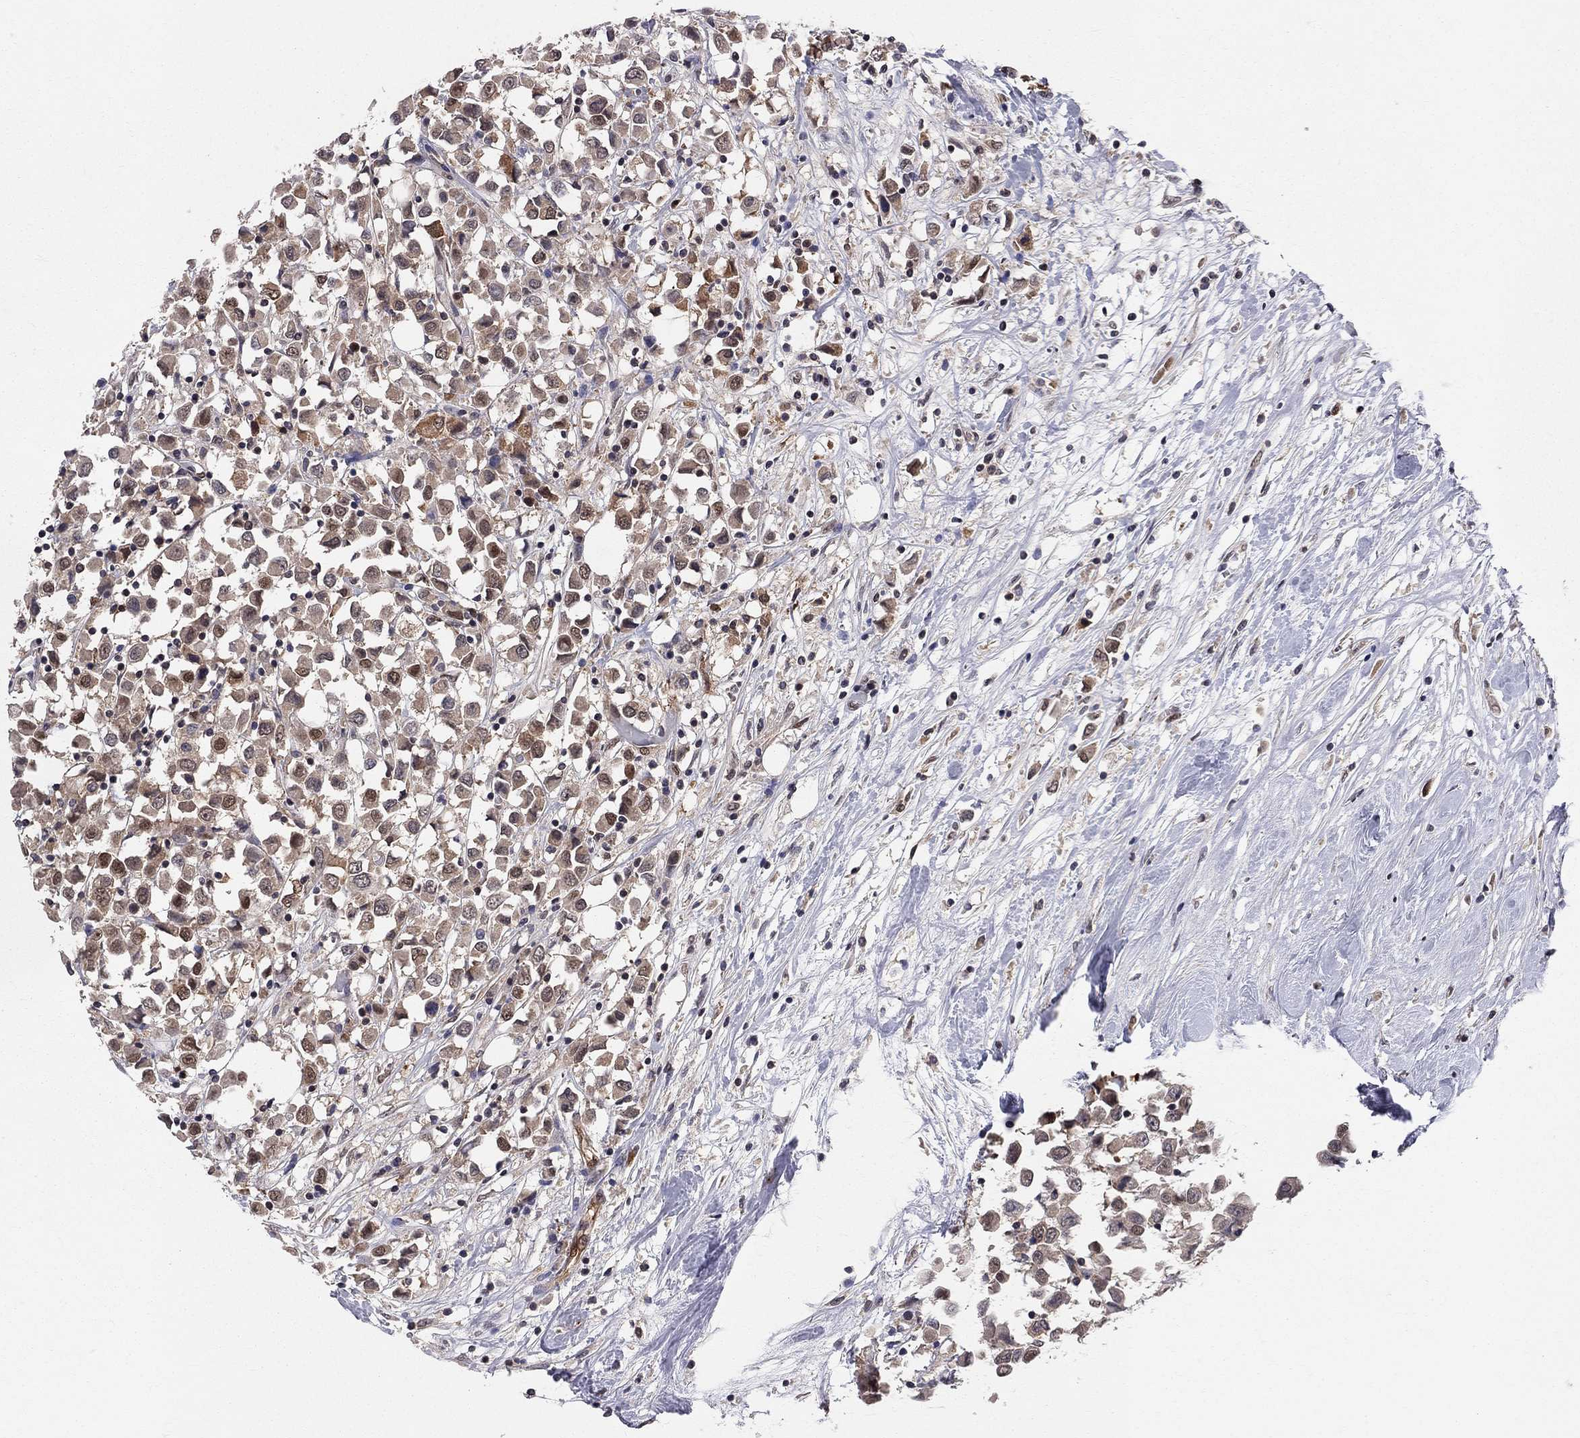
{"staining": {"intensity": "moderate", "quantity": "<25%", "location": "cytoplasmic/membranous"}, "tissue": "breast cancer", "cell_type": "Tumor cells", "image_type": "cancer", "snomed": [{"axis": "morphology", "description": "Duct carcinoma"}, {"axis": "topography", "description": "Breast"}], "caption": "Protein staining of invasive ductal carcinoma (breast) tissue demonstrates moderate cytoplasmic/membranous positivity in approximately <25% of tumor cells. Nuclei are stained in blue.", "gene": "SAP30L", "patient": {"sex": "female", "age": 61}}